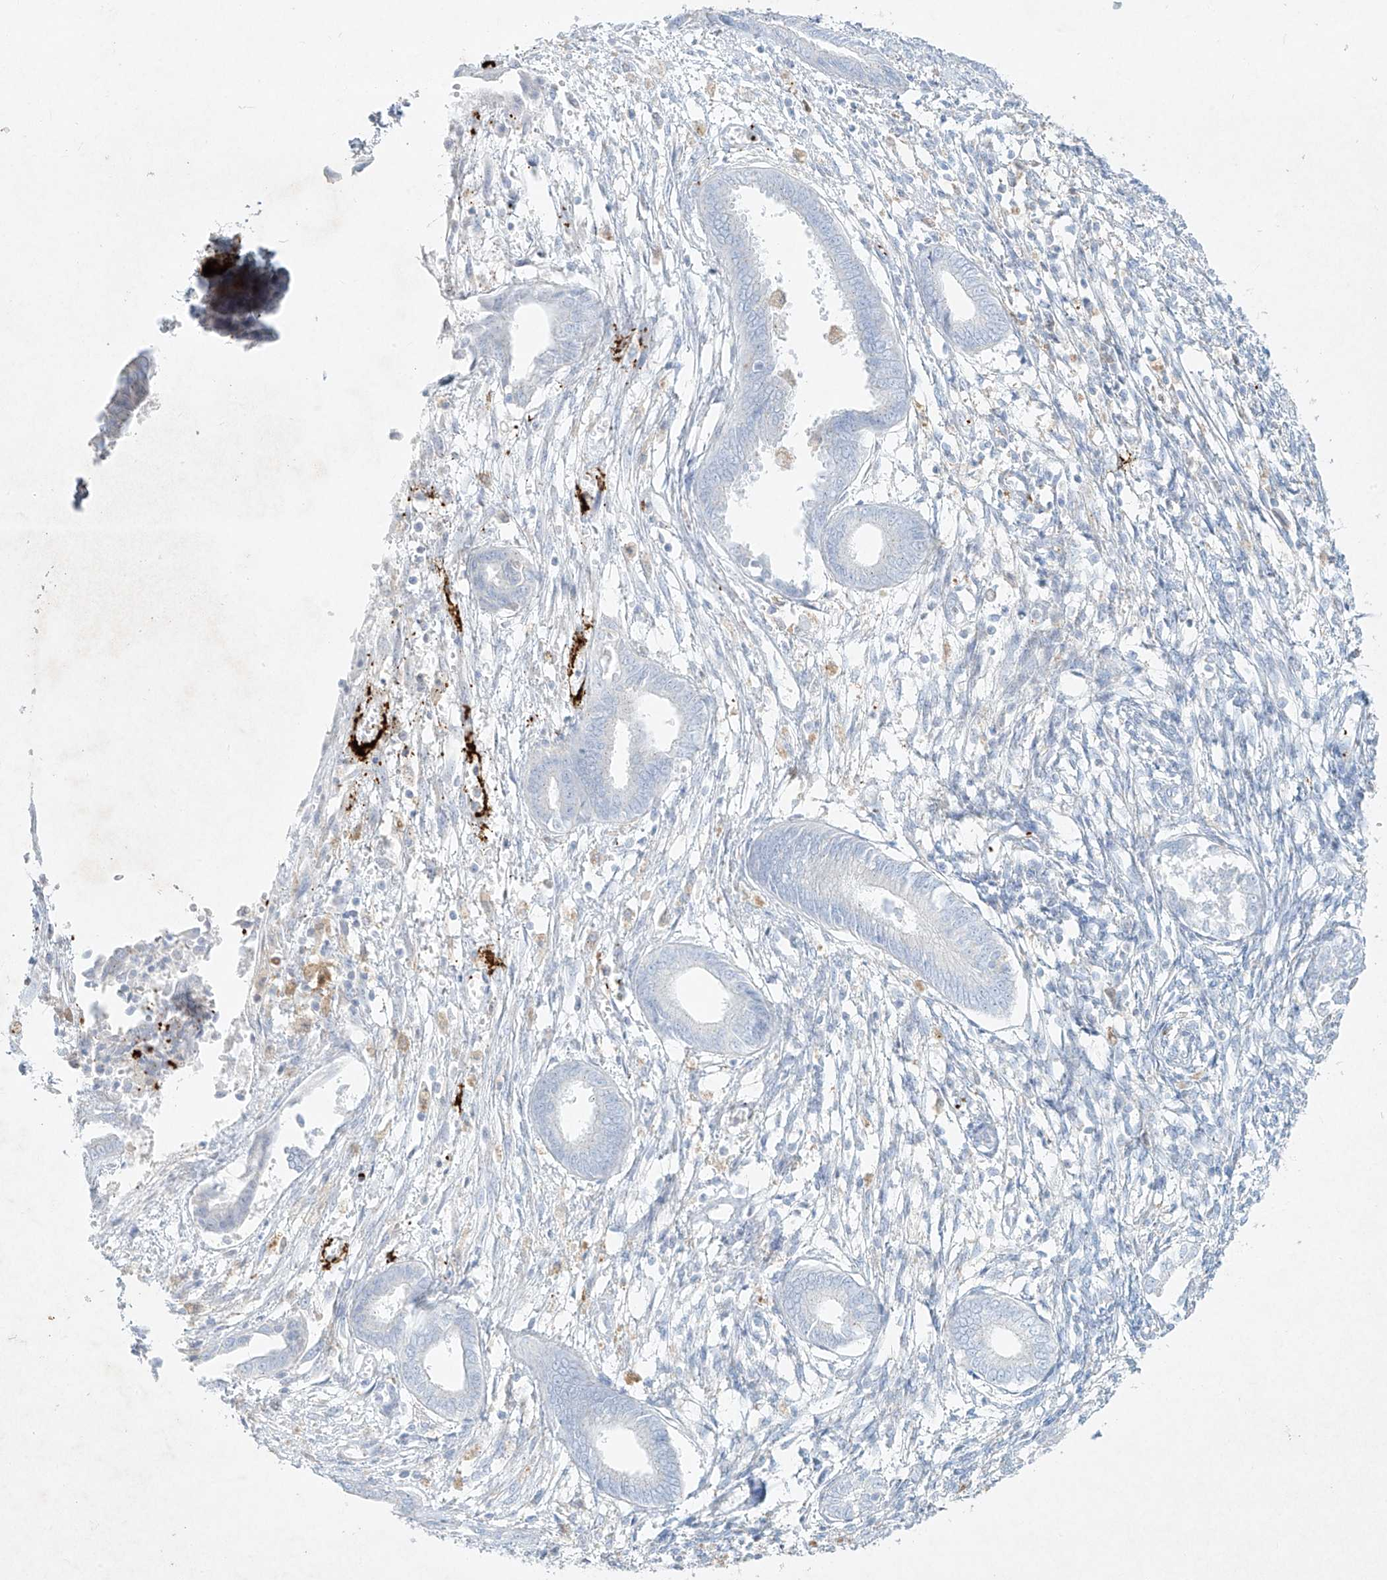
{"staining": {"intensity": "negative", "quantity": "none", "location": "none"}, "tissue": "endometrium", "cell_type": "Cells in endometrial stroma", "image_type": "normal", "snomed": [{"axis": "morphology", "description": "Normal tissue, NOS"}, {"axis": "topography", "description": "Endometrium"}], "caption": "This is an IHC image of normal human endometrium. There is no positivity in cells in endometrial stroma.", "gene": "PLEK", "patient": {"sex": "female", "age": 56}}